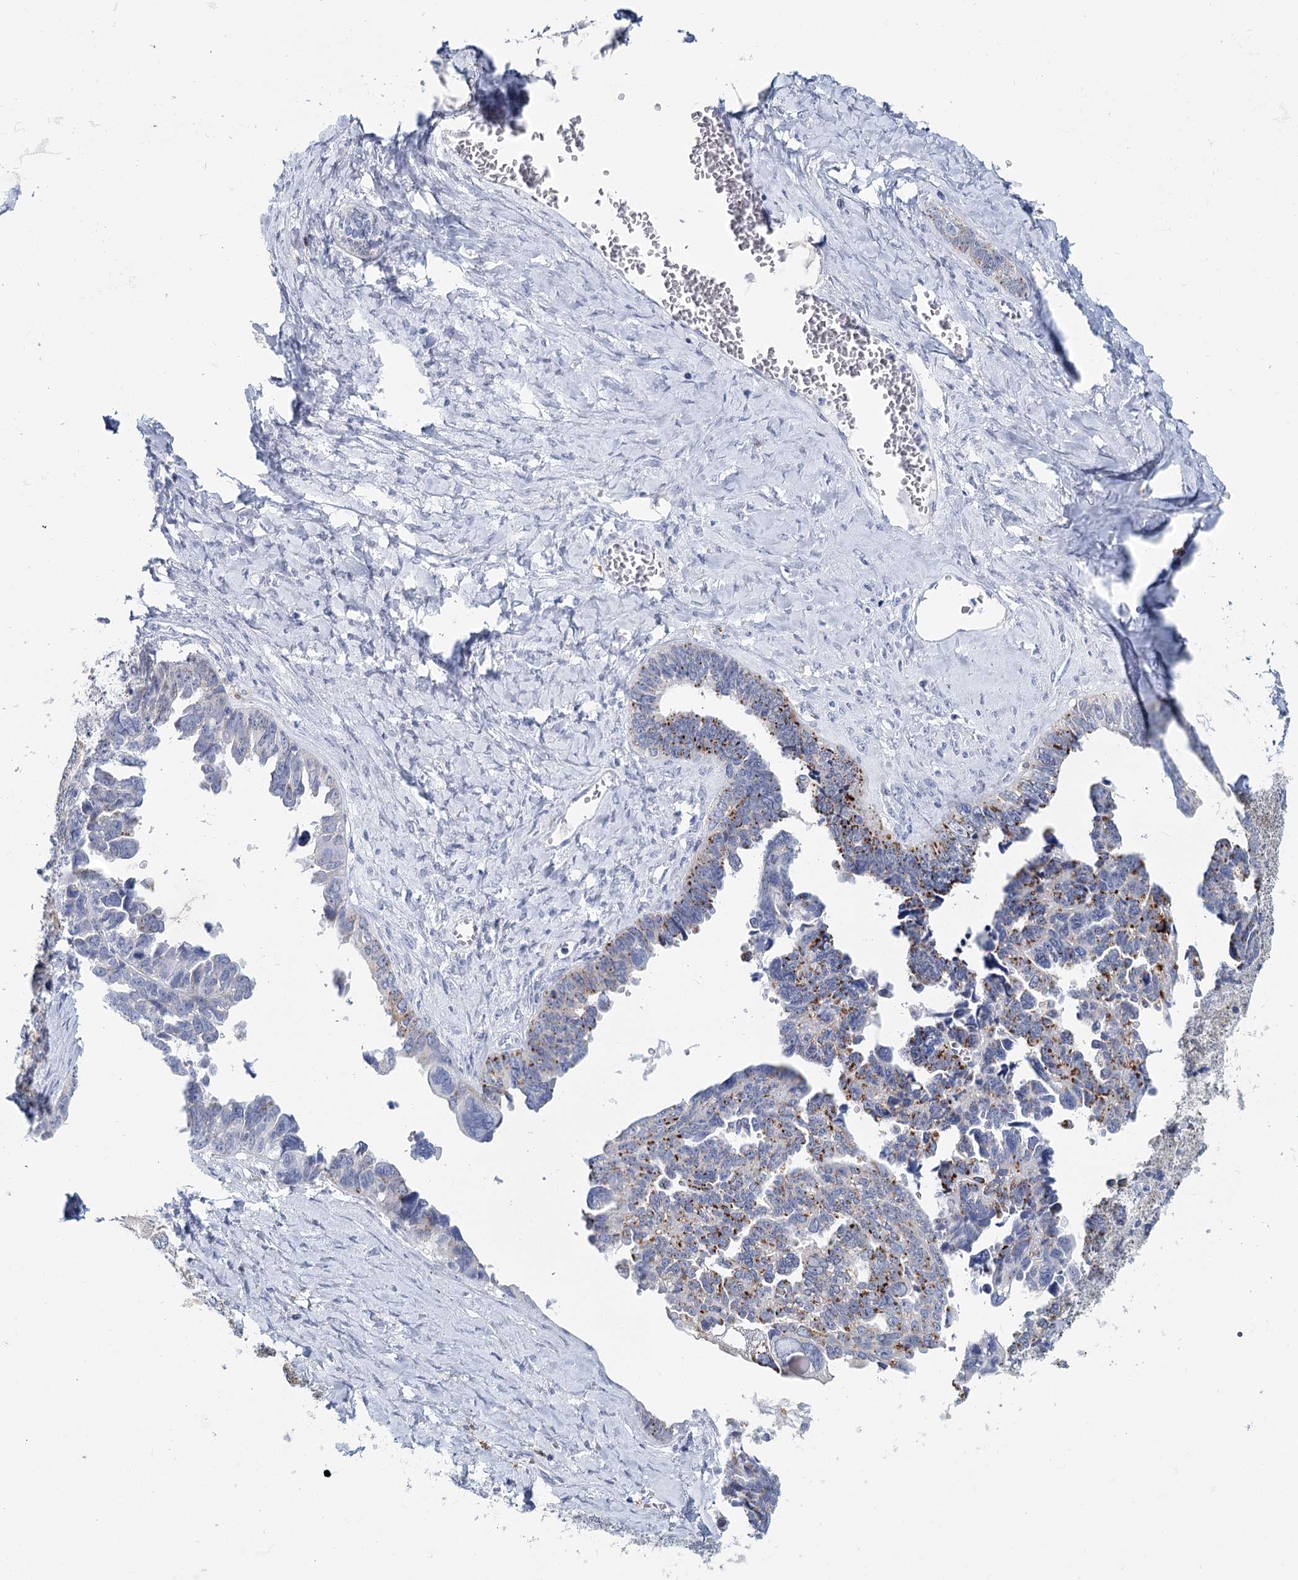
{"staining": {"intensity": "moderate", "quantity": "<25%", "location": "cytoplasmic/membranous"}, "tissue": "ovarian cancer", "cell_type": "Tumor cells", "image_type": "cancer", "snomed": [{"axis": "morphology", "description": "Cystadenocarcinoma, serous, NOS"}, {"axis": "topography", "description": "Ovary"}], "caption": "Immunohistochemistry (IHC) micrograph of neoplastic tissue: serous cystadenocarcinoma (ovarian) stained using immunohistochemistry reveals low levels of moderate protein expression localized specifically in the cytoplasmic/membranous of tumor cells, appearing as a cytoplasmic/membranous brown color.", "gene": "METTL7B", "patient": {"sex": "female", "age": 79}}